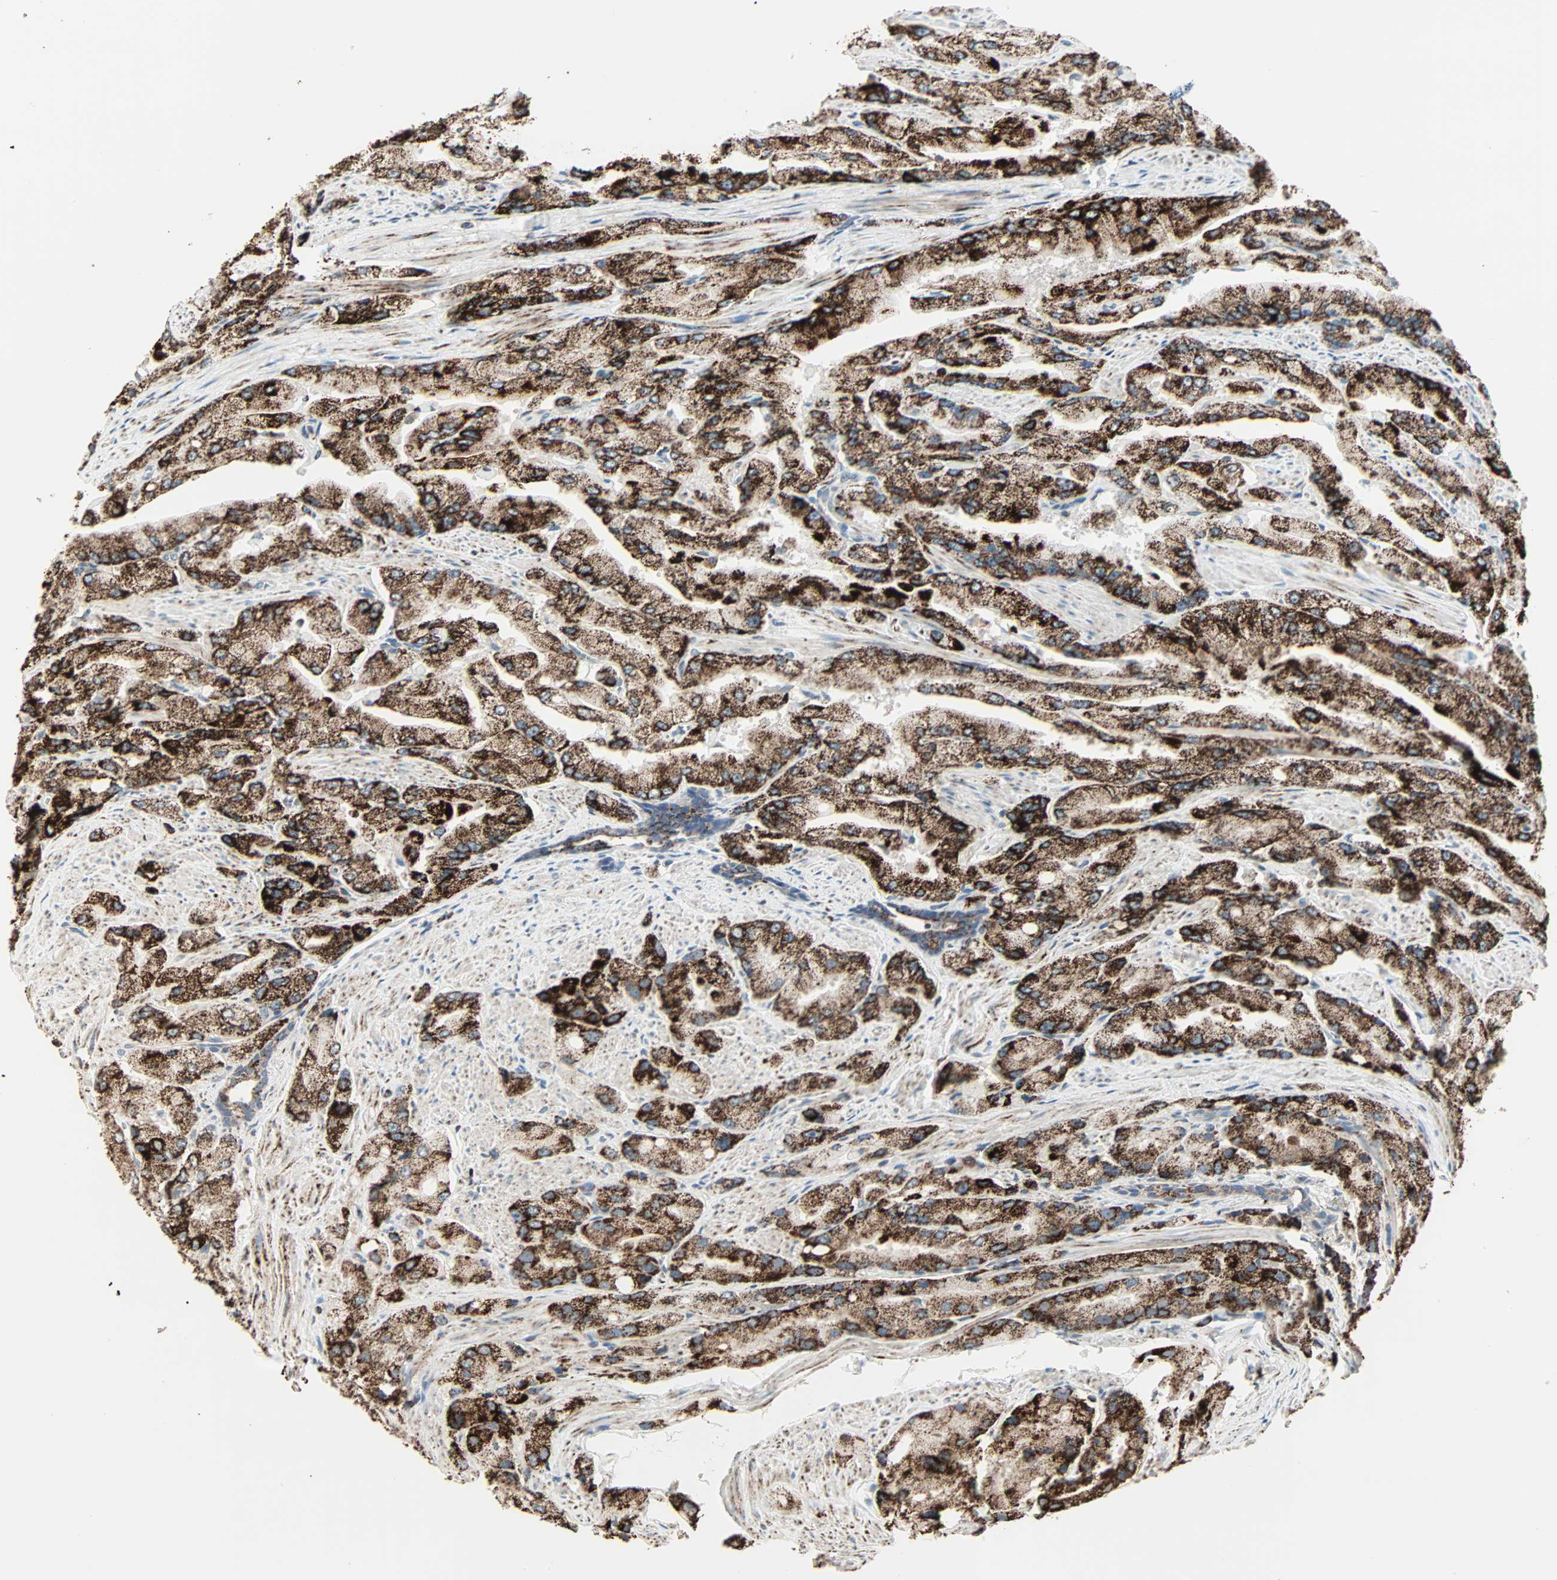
{"staining": {"intensity": "strong", "quantity": ">75%", "location": "cytoplasmic/membranous"}, "tissue": "prostate cancer", "cell_type": "Tumor cells", "image_type": "cancer", "snomed": [{"axis": "morphology", "description": "Adenocarcinoma, High grade"}, {"axis": "topography", "description": "Prostate"}], "caption": "Strong cytoplasmic/membranous expression is appreciated in approximately >75% of tumor cells in prostate cancer.", "gene": "IDH2", "patient": {"sex": "male", "age": 58}}